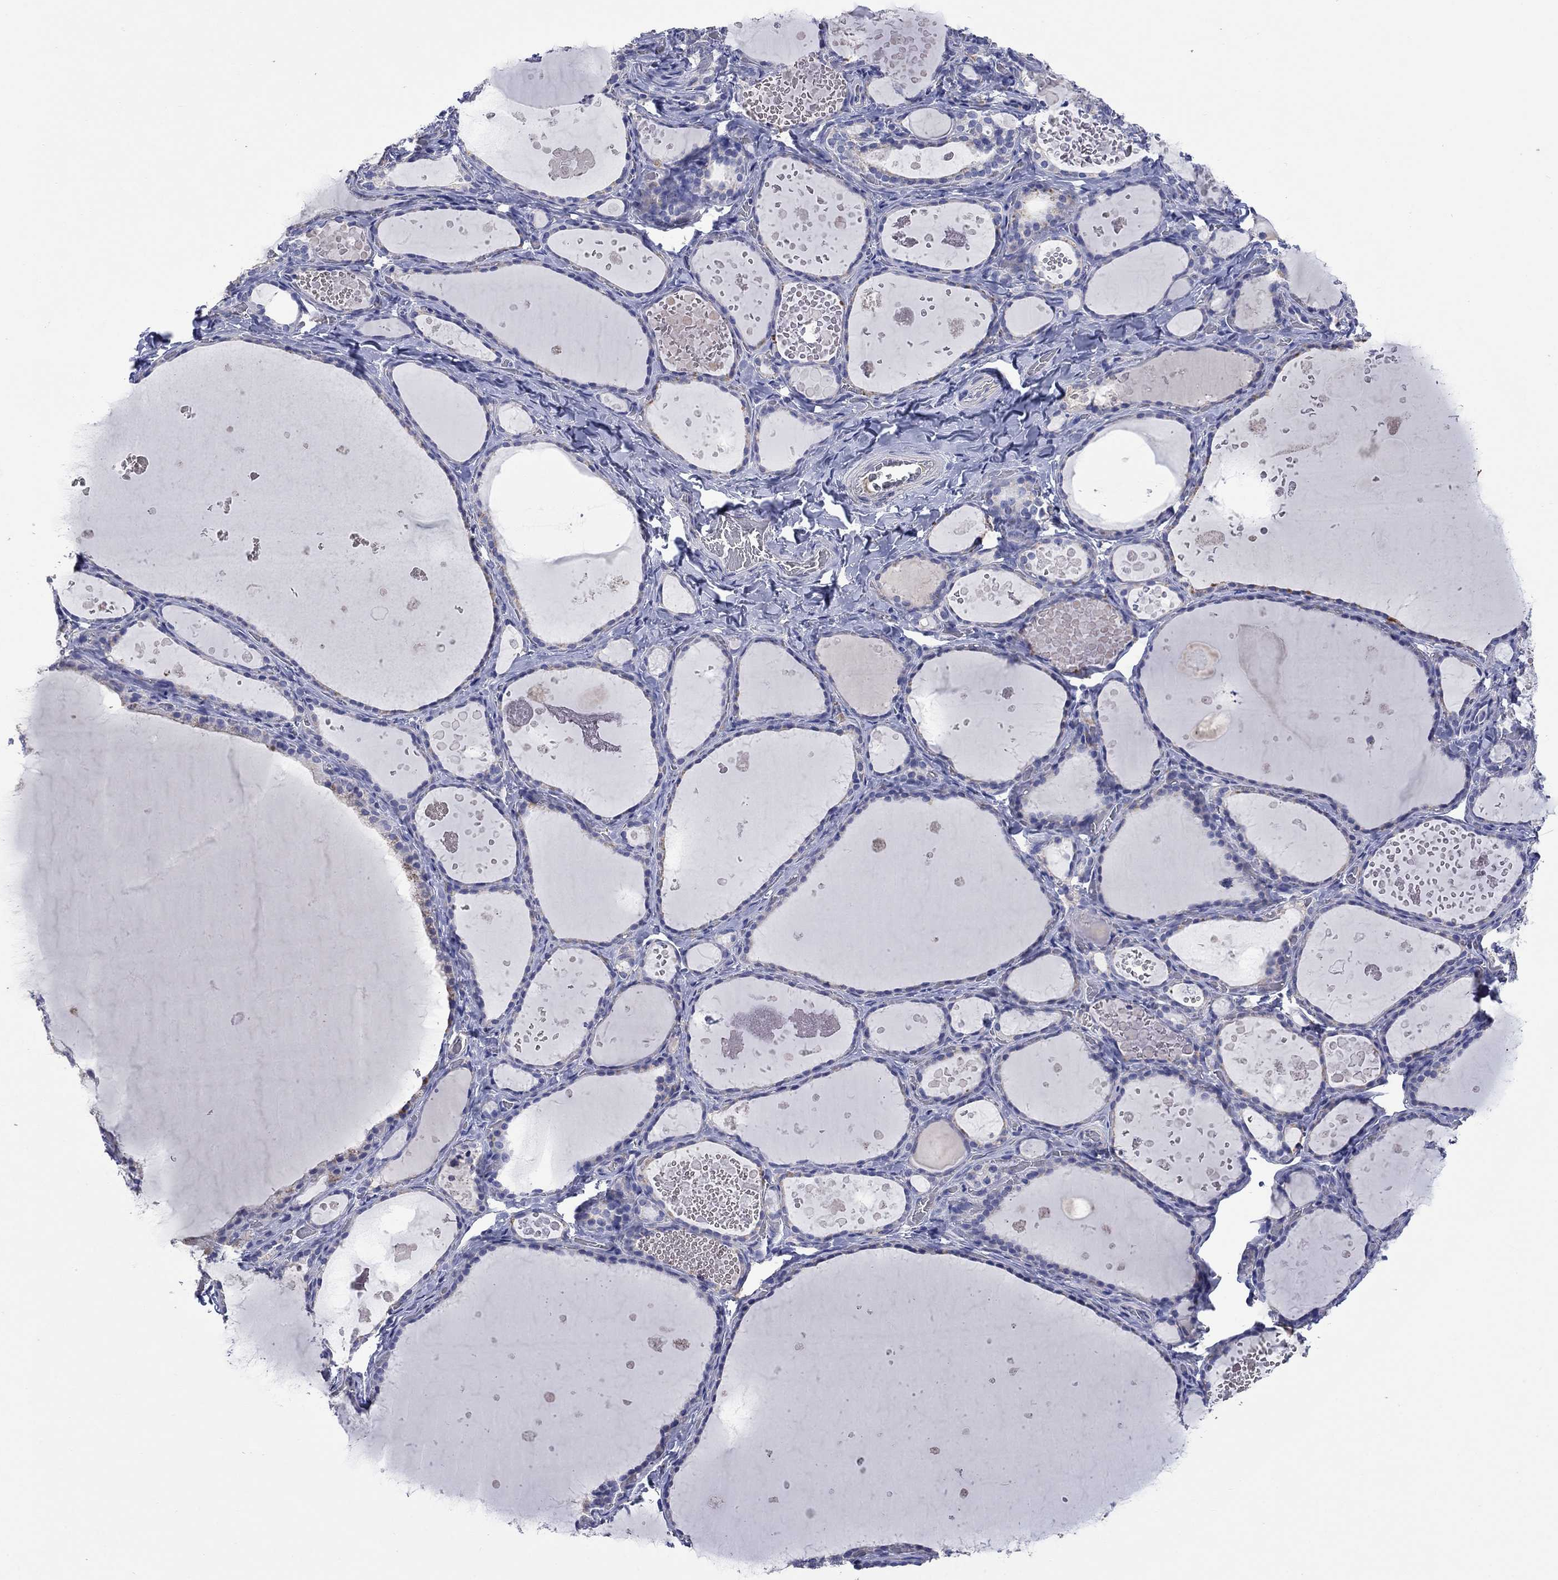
{"staining": {"intensity": "negative", "quantity": "none", "location": "none"}, "tissue": "thyroid gland", "cell_type": "Glandular cells", "image_type": "normal", "snomed": [{"axis": "morphology", "description": "Normal tissue, NOS"}, {"axis": "topography", "description": "Thyroid gland"}], "caption": "Immunohistochemical staining of unremarkable thyroid gland demonstrates no significant staining in glandular cells.", "gene": "CLVS1", "patient": {"sex": "female", "age": 56}}